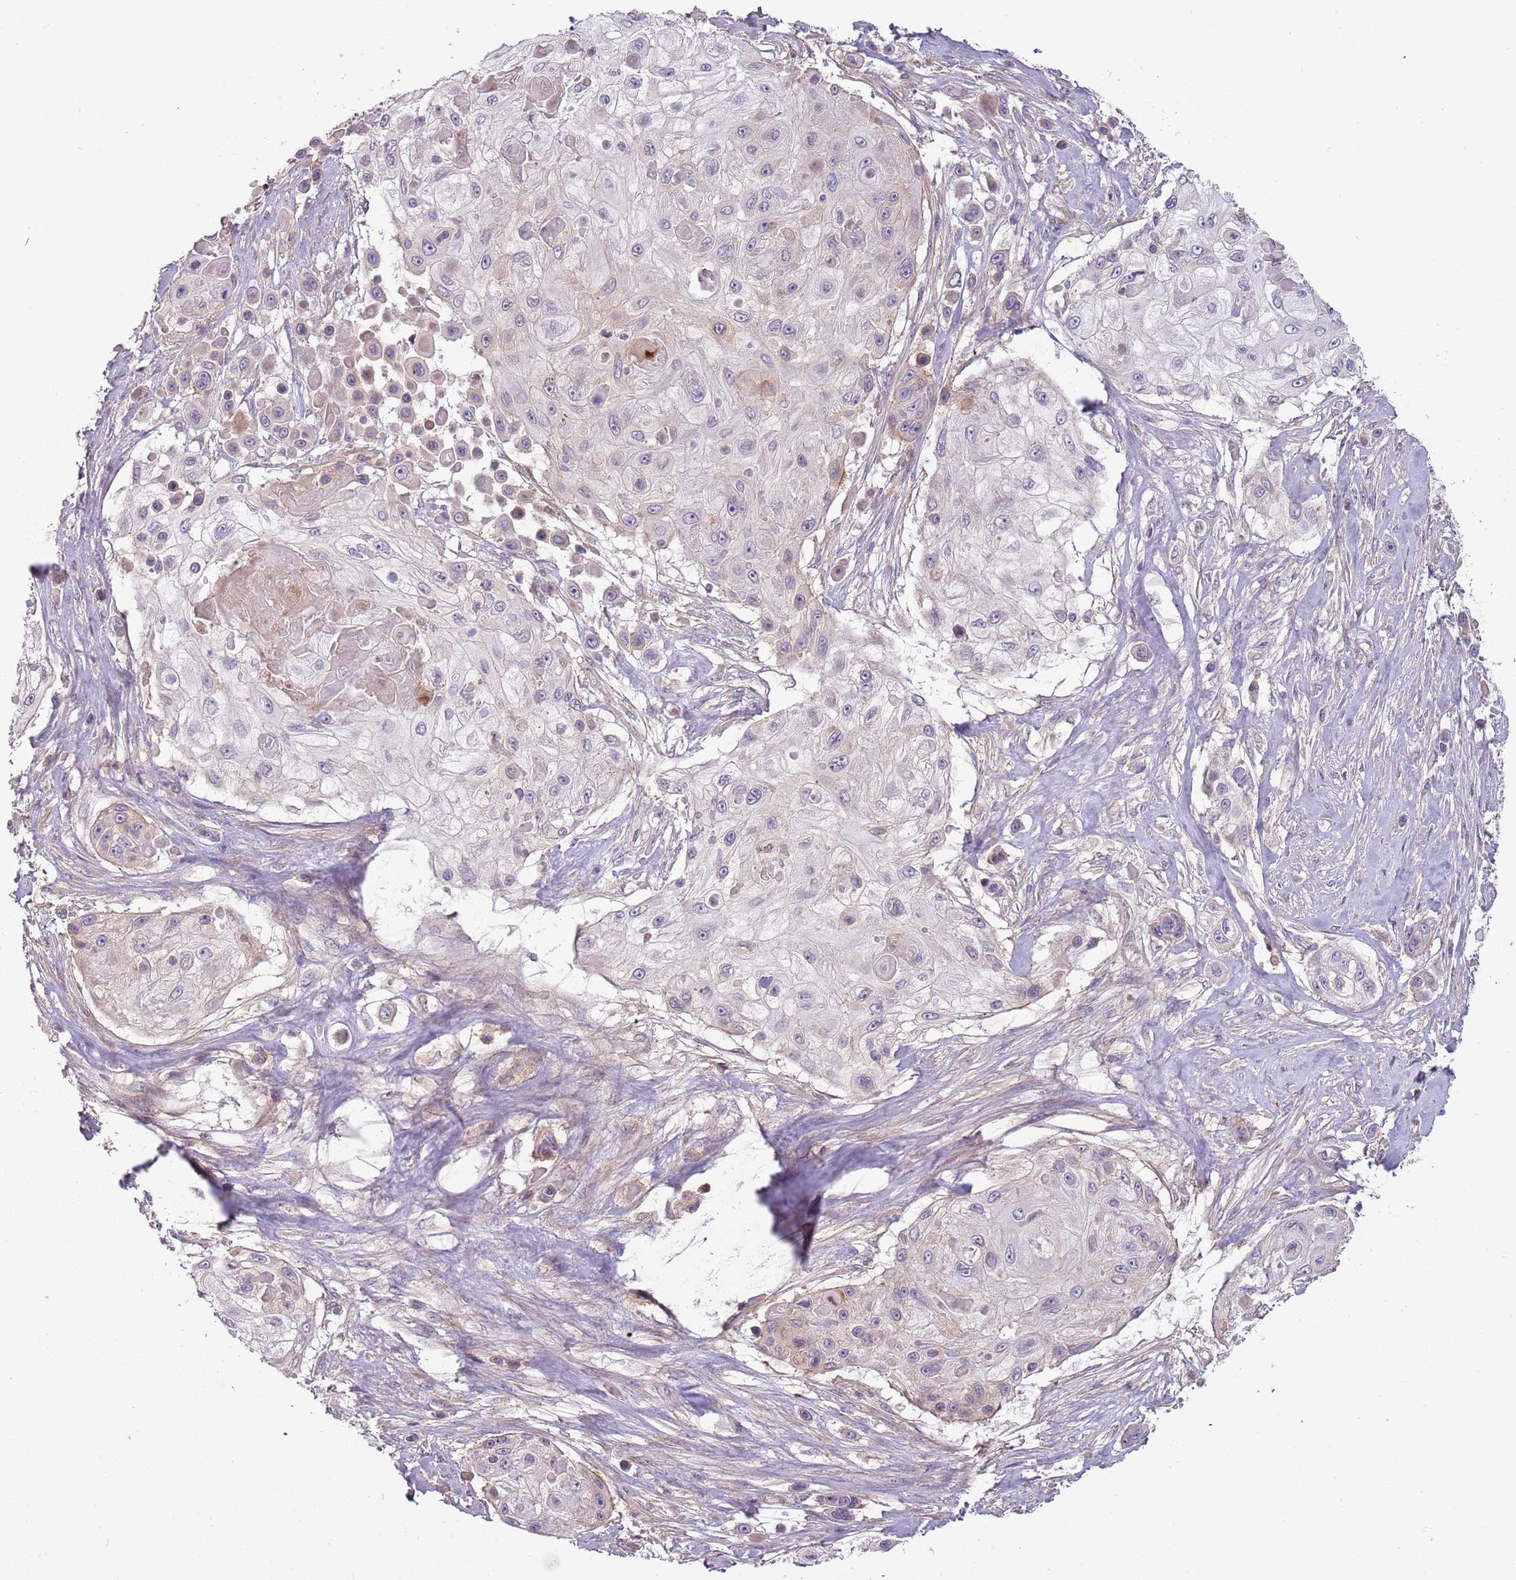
{"staining": {"intensity": "negative", "quantity": "none", "location": "none"}, "tissue": "skin cancer", "cell_type": "Tumor cells", "image_type": "cancer", "snomed": [{"axis": "morphology", "description": "Squamous cell carcinoma, NOS"}, {"axis": "topography", "description": "Skin"}], "caption": "Tumor cells show no significant protein staining in skin cancer (squamous cell carcinoma).", "gene": "RNF128", "patient": {"sex": "male", "age": 67}}